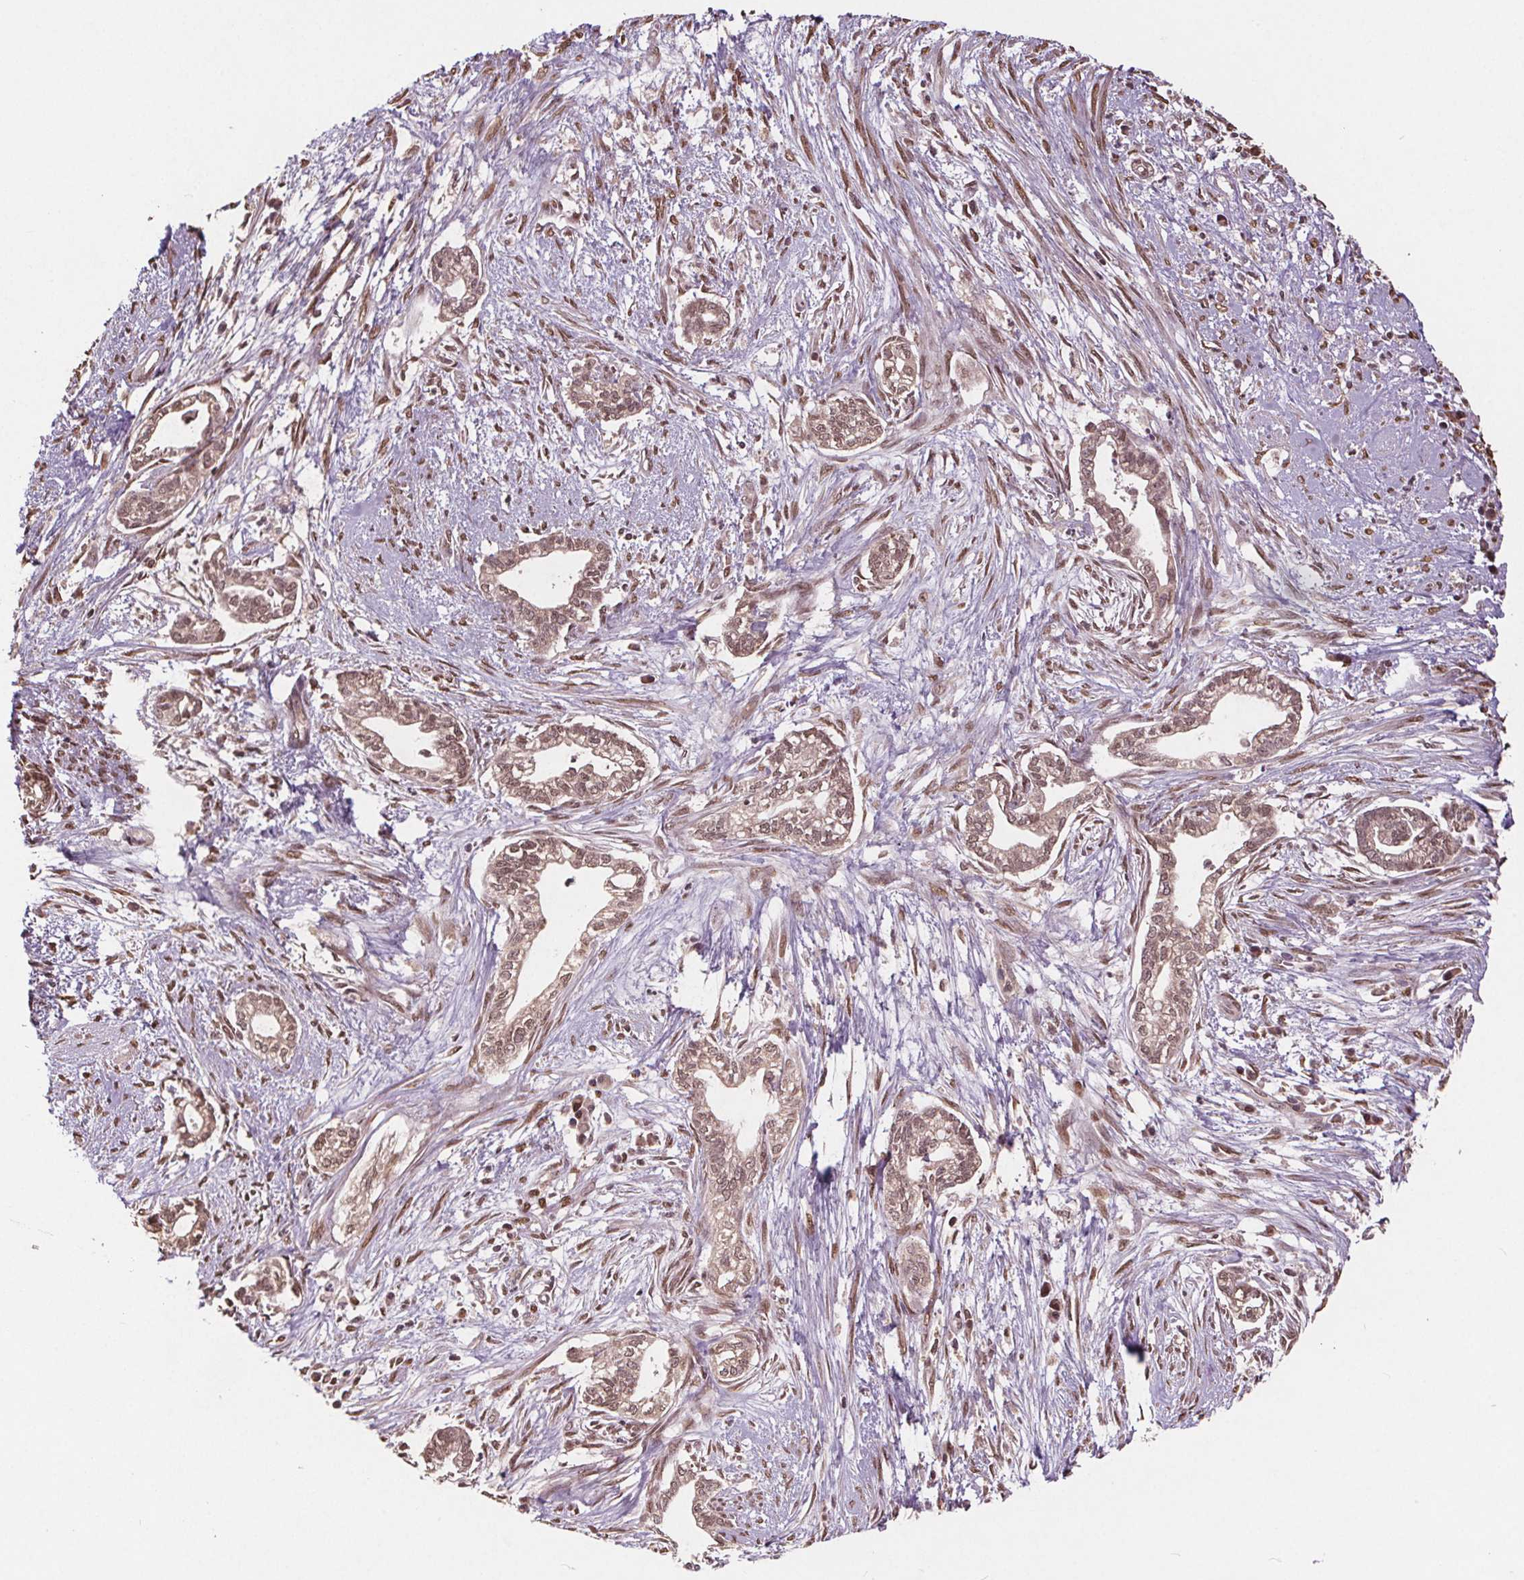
{"staining": {"intensity": "weak", "quantity": ">75%", "location": "cytoplasmic/membranous,nuclear"}, "tissue": "cervical cancer", "cell_type": "Tumor cells", "image_type": "cancer", "snomed": [{"axis": "morphology", "description": "Adenocarcinoma, NOS"}, {"axis": "topography", "description": "Cervix"}], "caption": "The immunohistochemical stain highlights weak cytoplasmic/membranous and nuclear expression in tumor cells of cervical cancer (adenocarcinoma) tissue.", "gene": "HIF1AN", "patient": {"sex": "female", "age": 62}}